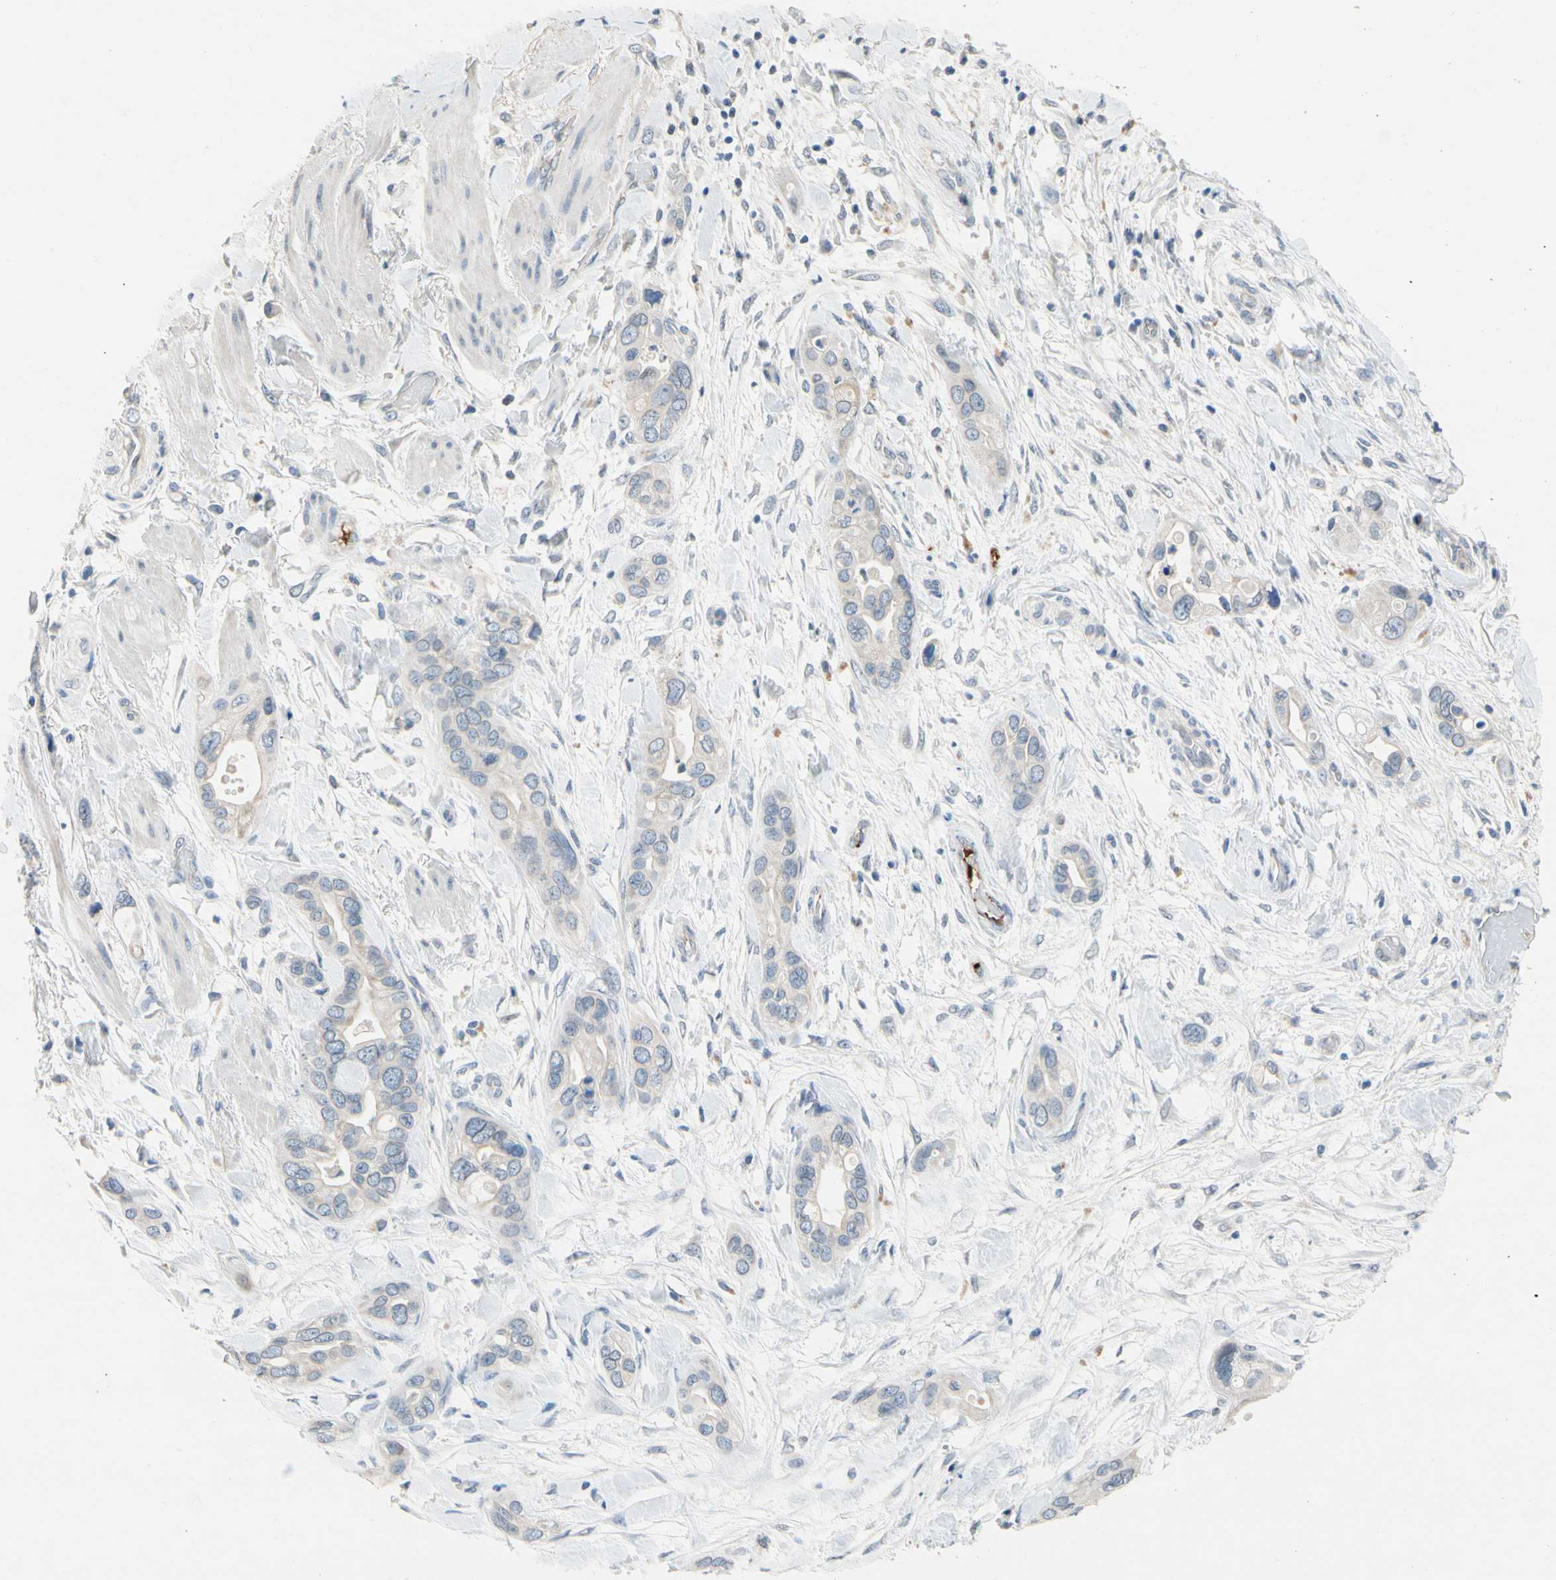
{"staining": {"intensity": "weak", "quantity": "<25%", "location": "cytoplasmic/membranous"}, "tissue": "pancreatic cancer", "cell_type": "Tumor cells", "image_type": "cancer", "snomed": [{"axis": "morphology", "description": "Adenocarcinoma, NOS"}, {"axis": "topography", "description": "Pancreas"}], "caption": "Tumor cells are negative for brown protein staining in pancreatic cancer. (IHC, brightfield microscopy, high magnification).", "gene": "CNDP1", "patient": {"sex": "female", "age": 77}}